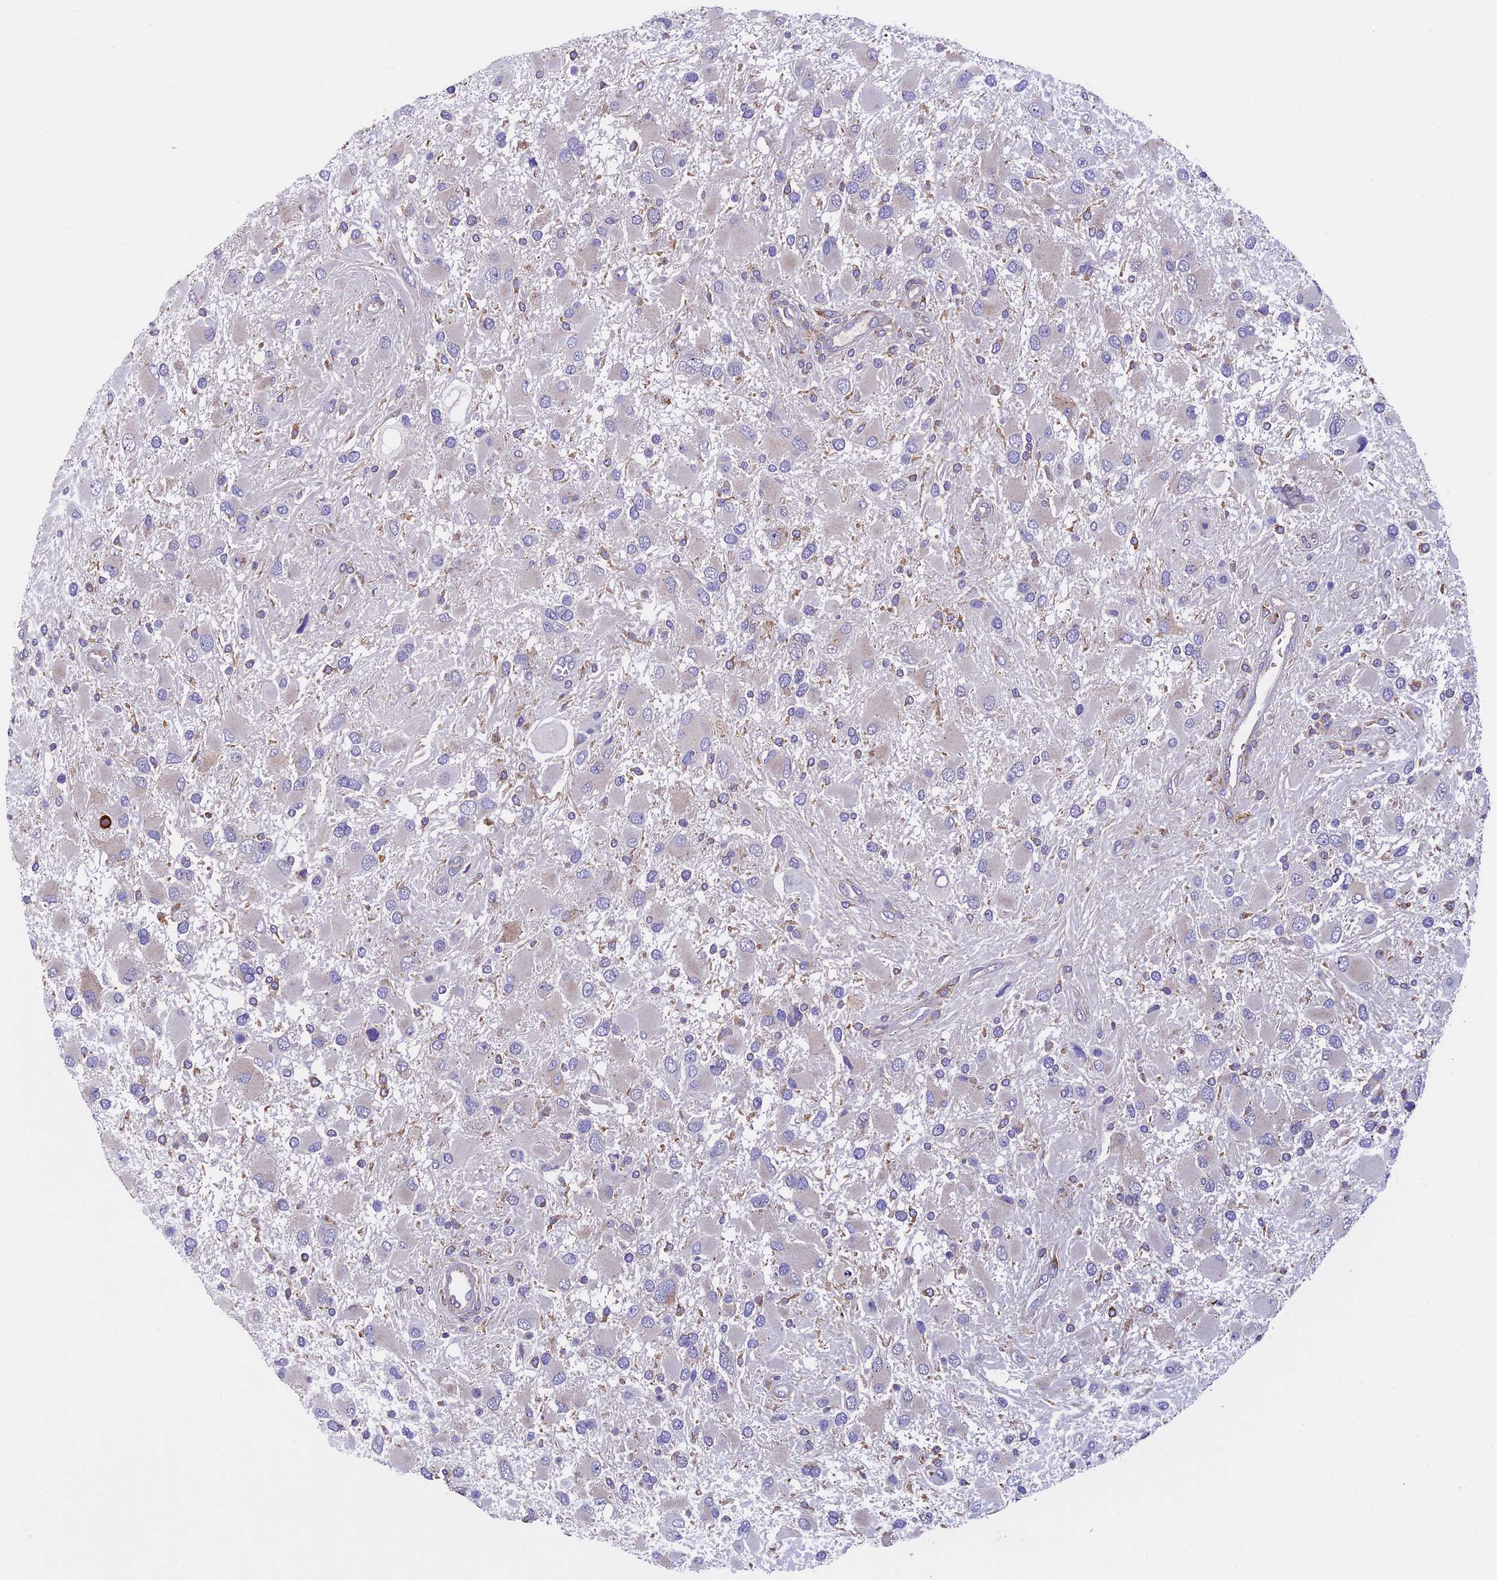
{"staining": {"intensity": "negative", "quantity": "none", "location": "none"}, "tissue": "glioma", "cell_type": "Tumor cells", "image_type": "cancer", "snomed": [{"axis": "morphology", "description": "Glioma, malignant, High grade"}, {"axis": "topography", "description": "Brain"}], "caption": "IHC of human glioma reveals no staining in tumor cells.", "gene": "BTBD3", "patient": {"sex": "male", "age": 53}}